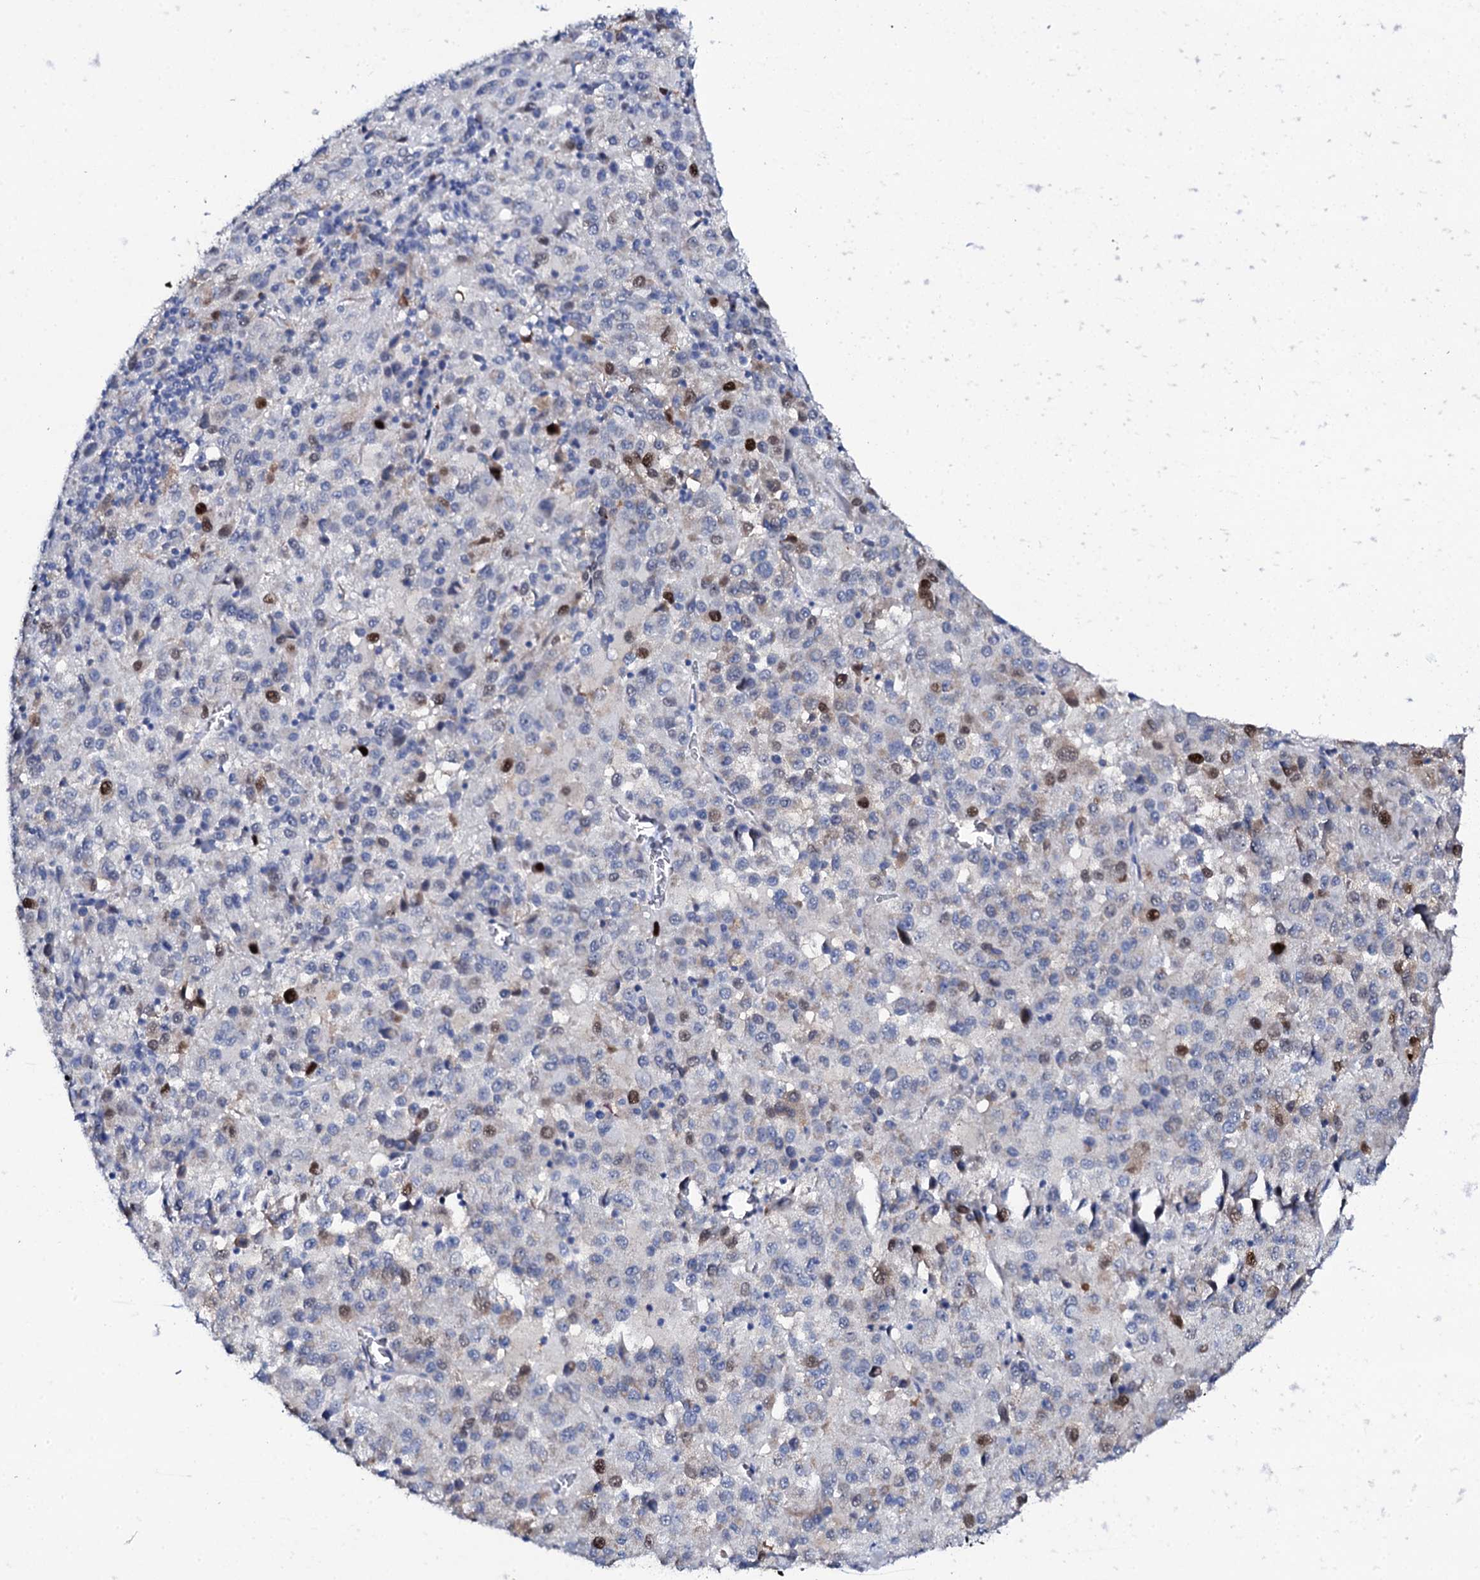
{"staining": {"intensity": "moderate", "quantity": "<25%", "location": "nuclear"}, "tissue": "melanoma", "cell_type": "Tumor cells", "image_type": "cancer", "snomed": [{"axis": "morphology", "description": "Malignant melanoma, Metastatic site"}, {"axis": "topography", "description": "Lung"}], "caption": "Immunohistochemistry (IHC) micrograph of human melanoma stained for a protein (brown), which displays low levels of moderate nuclear positivity in about <25% of tumor cells.", "gene": "NUDT13", "patient": {"sex": "male", "age": 64}}